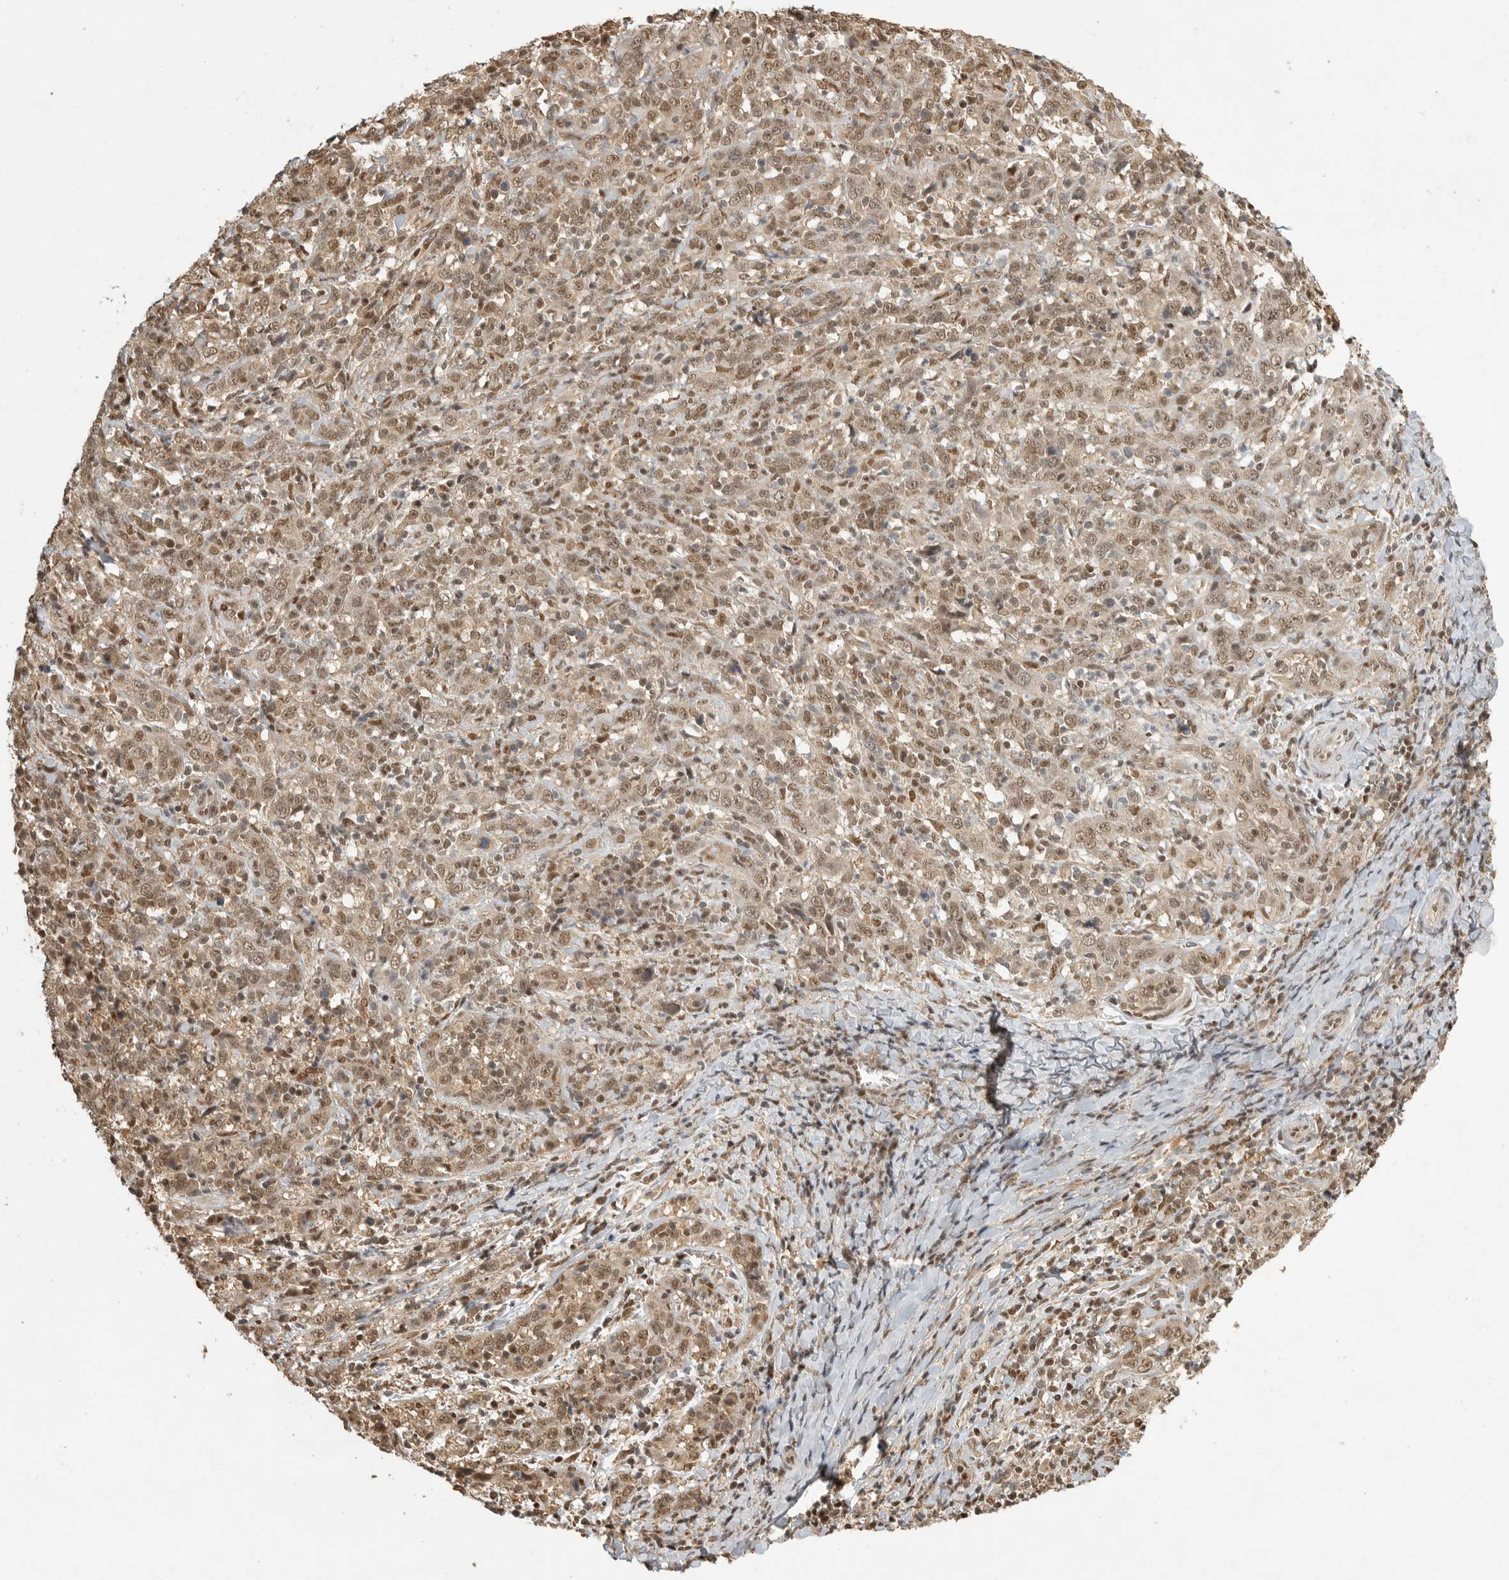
{"staining": {"intensity": "moderate", "quantity": ">75%", "location": "cytoplasmic/membranous,nuclear"}, "tissue": "cervical cancer", "cell_type": "Tumor cells", "image_type": "cancer", "snomed": [{"axis": "morphology", "description": "Squamous cell carcinoma, NOS"}, {"axis": "topography", "description": "Cervix"}], "caption": "Protein expression analysis of squamous cell carcinoma (cervical) shows moderate cytoplasmic/membranous and nuclear expression in approximately >75% of tumor cells. The protein of interest is shown in brown color, while the nuclei are stained blue.", "gene": "DFFA", "patient": {"sex": "female", "age": 46}}